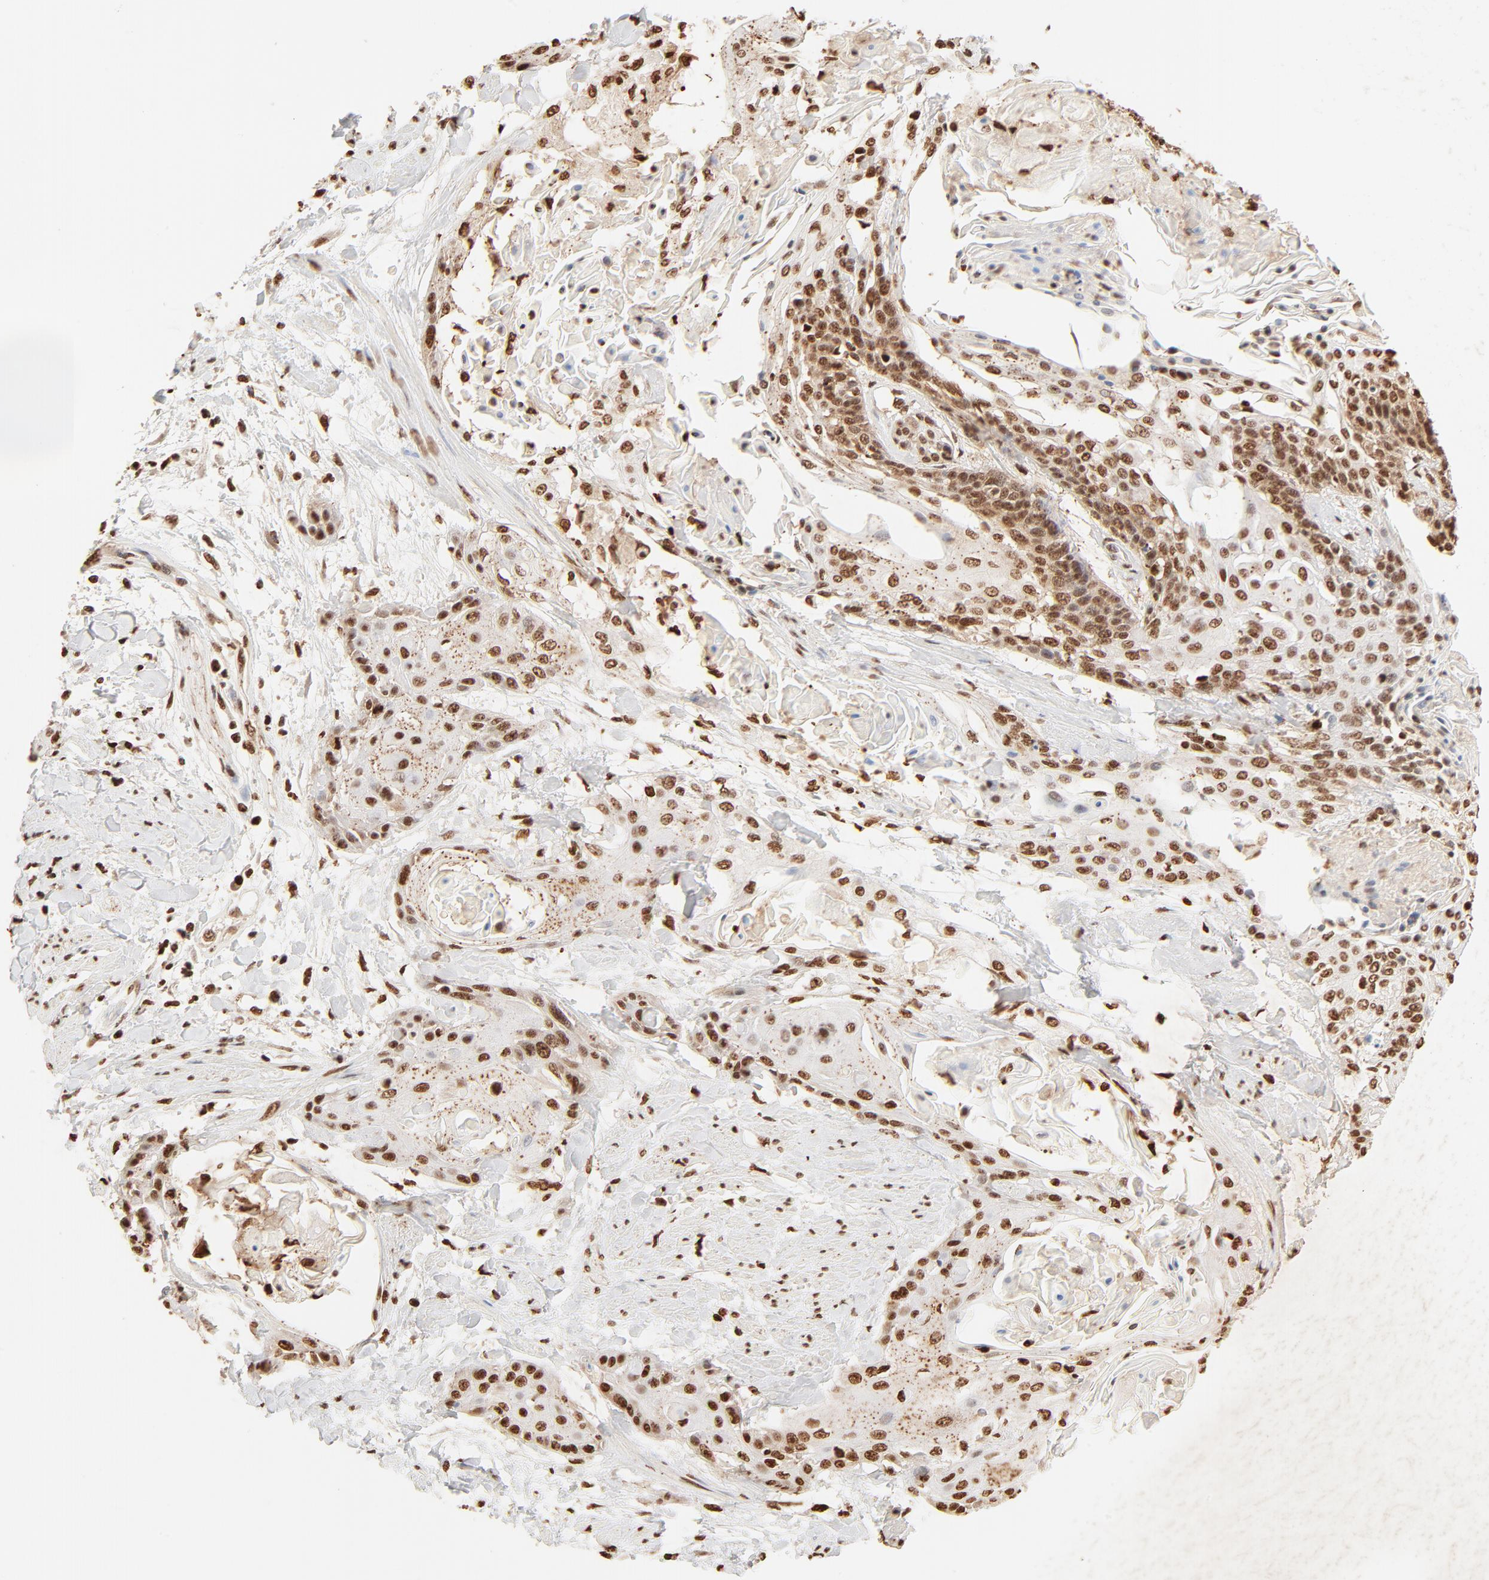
{"staining": {"intensity": "strong", "quantity": ">75%", "location": "nuclear"}, "tissue": "cervical cancer", "cell_type": "Tumor cells", "image_type": "cancer", "snomed": [{"axis": "morphology", "description": "Squamous cell carcinoma, NOS"}, {"axis": "topography", "description": "Cervix"}], "caption": "Squamous cell carcinoma (cervical) stained with immunohistochemistry (IHC) reveals strong nuclear expression in about >75% of tumor cells.", "gene": "FAM50A", "patient": {"sex": "female", "age": 57}}